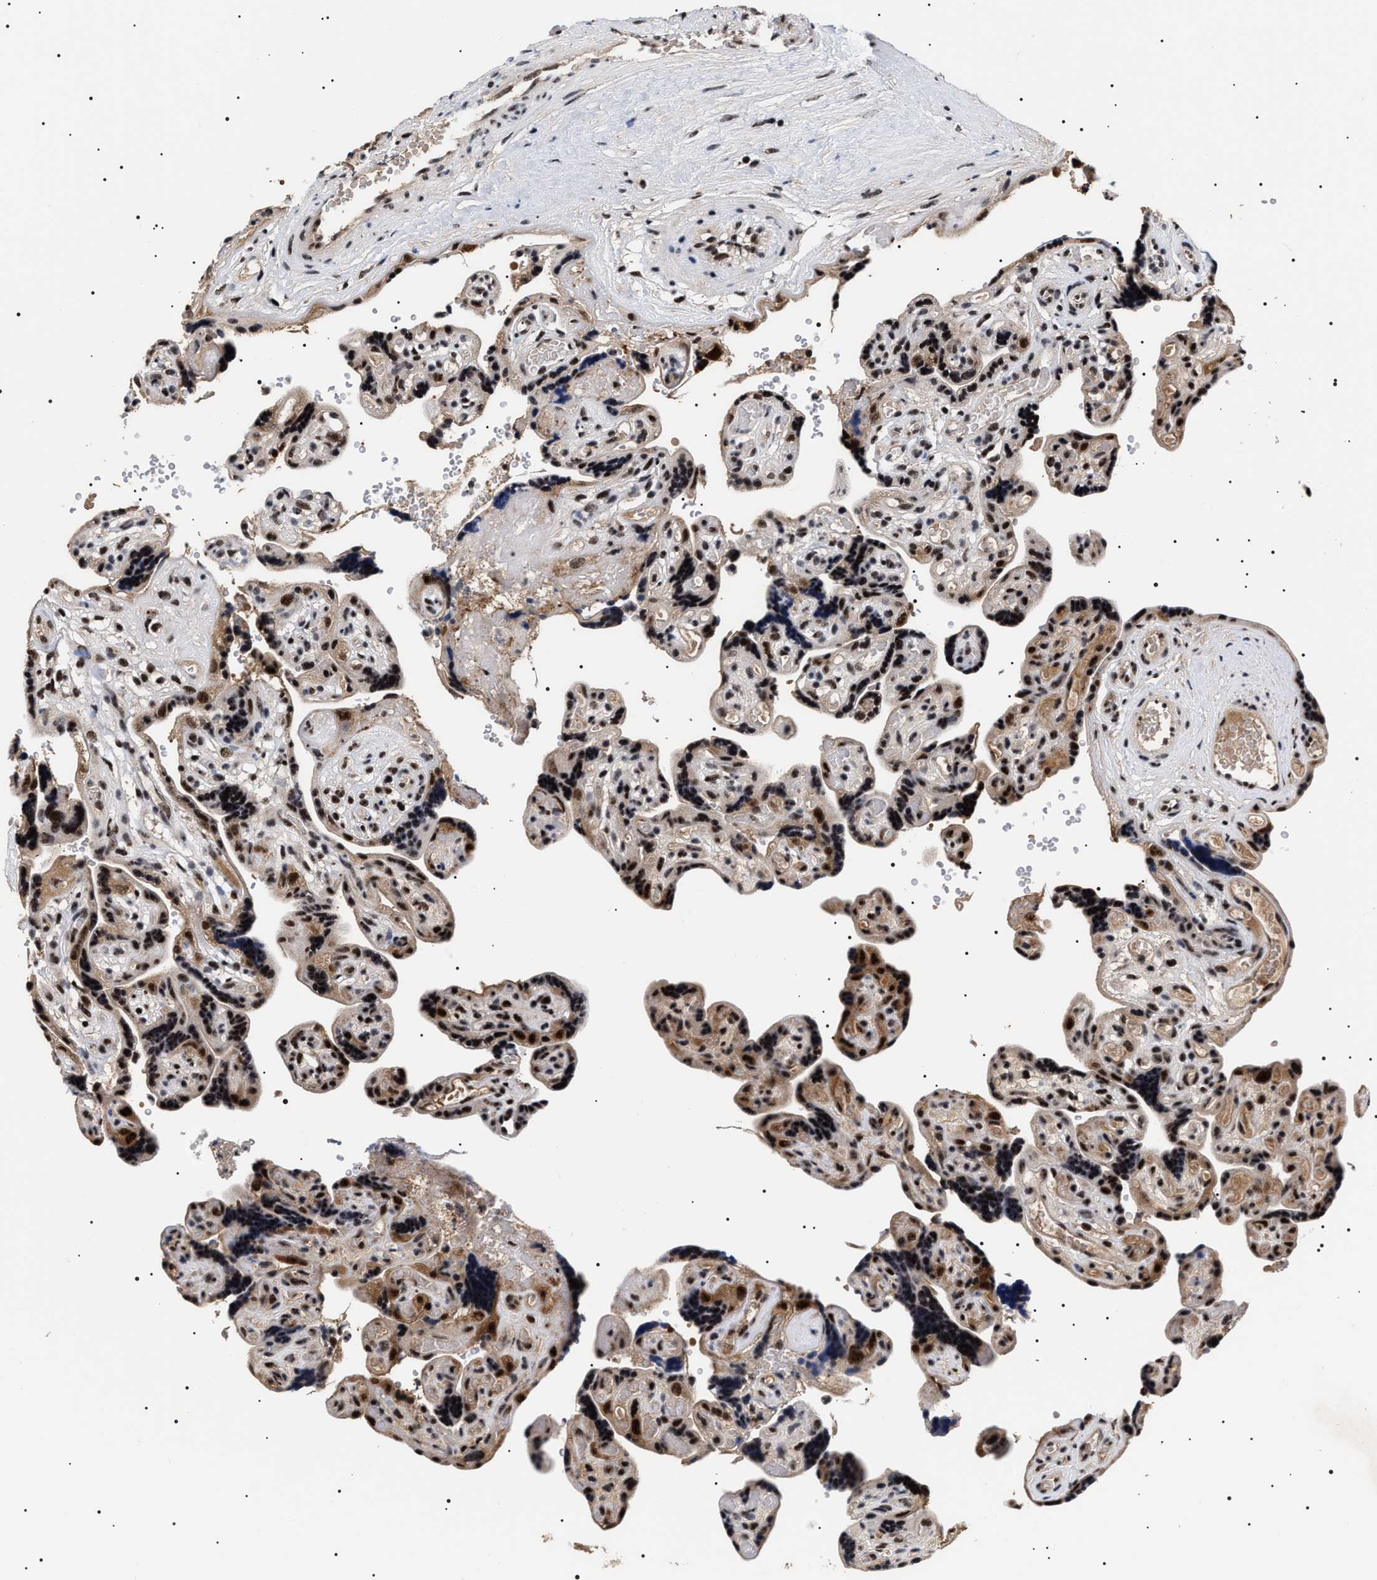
{"staining": {"intensity": "strong", "quantity": ">75%", "location": "nuclear"}, "tissue": "placenta", "cell_type": "Decidual cells", "image_type": "normal", "snomed": [{"axis": "morphology", "description": "Normal tissue, NOS"}, {"axis": "topography", "description": "Placenta"}], "caption": "A high-resolution photomicrograph shows immunohistochemistry staining of benign placenta, which displays strong nuclear positivity in about >75% of decidual cells. The staining was performed using DAB to visualize the protein expression in brown, while the nuclei were stained in blue with hematoxylin (Magnification: 20x).", "gene": "CAAP1", "patient": {"sex": "female", "age": 30}}